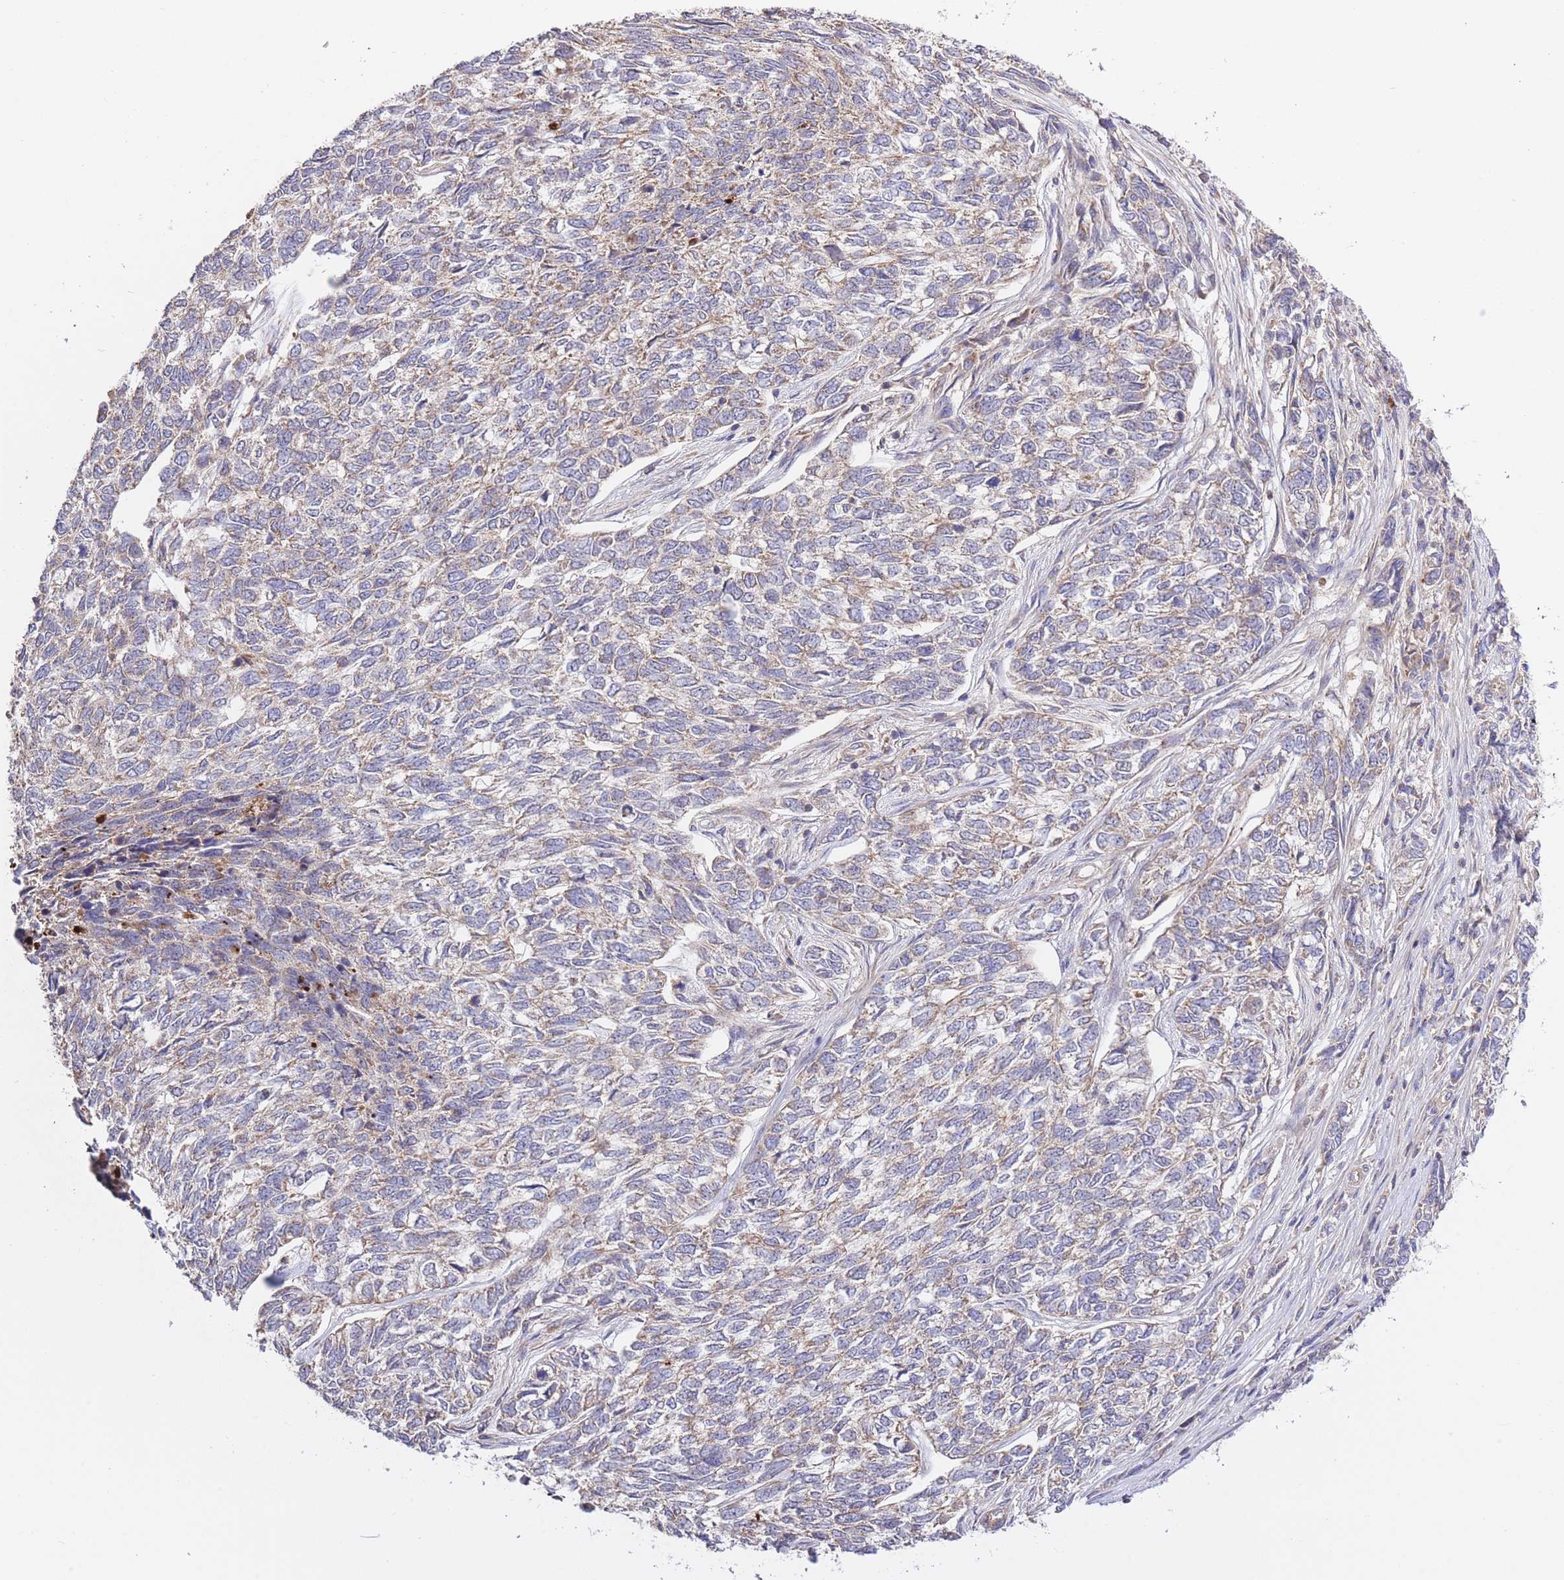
{"staining": {"intensity": "weak", "quantity": ">75%", "location": "cytoplasmic/membranous"}, "tissue": "skin cancer", "cell_type": "Tumor cells", "image_type": "cancer", "snomed": [{"axis": "morphology", "description": "Basal cell carcinoma"}, {"axis": "topography", "description": "Skin"}], "caption": "Weak cytoplasmic/membranous positivity for a protein is appreciated in about >75% of tumor cells of basal cell carcinoma (skin) using IHC.", "gene": "ATP13A2", "patient": {"sex": "female", "age": 65}}